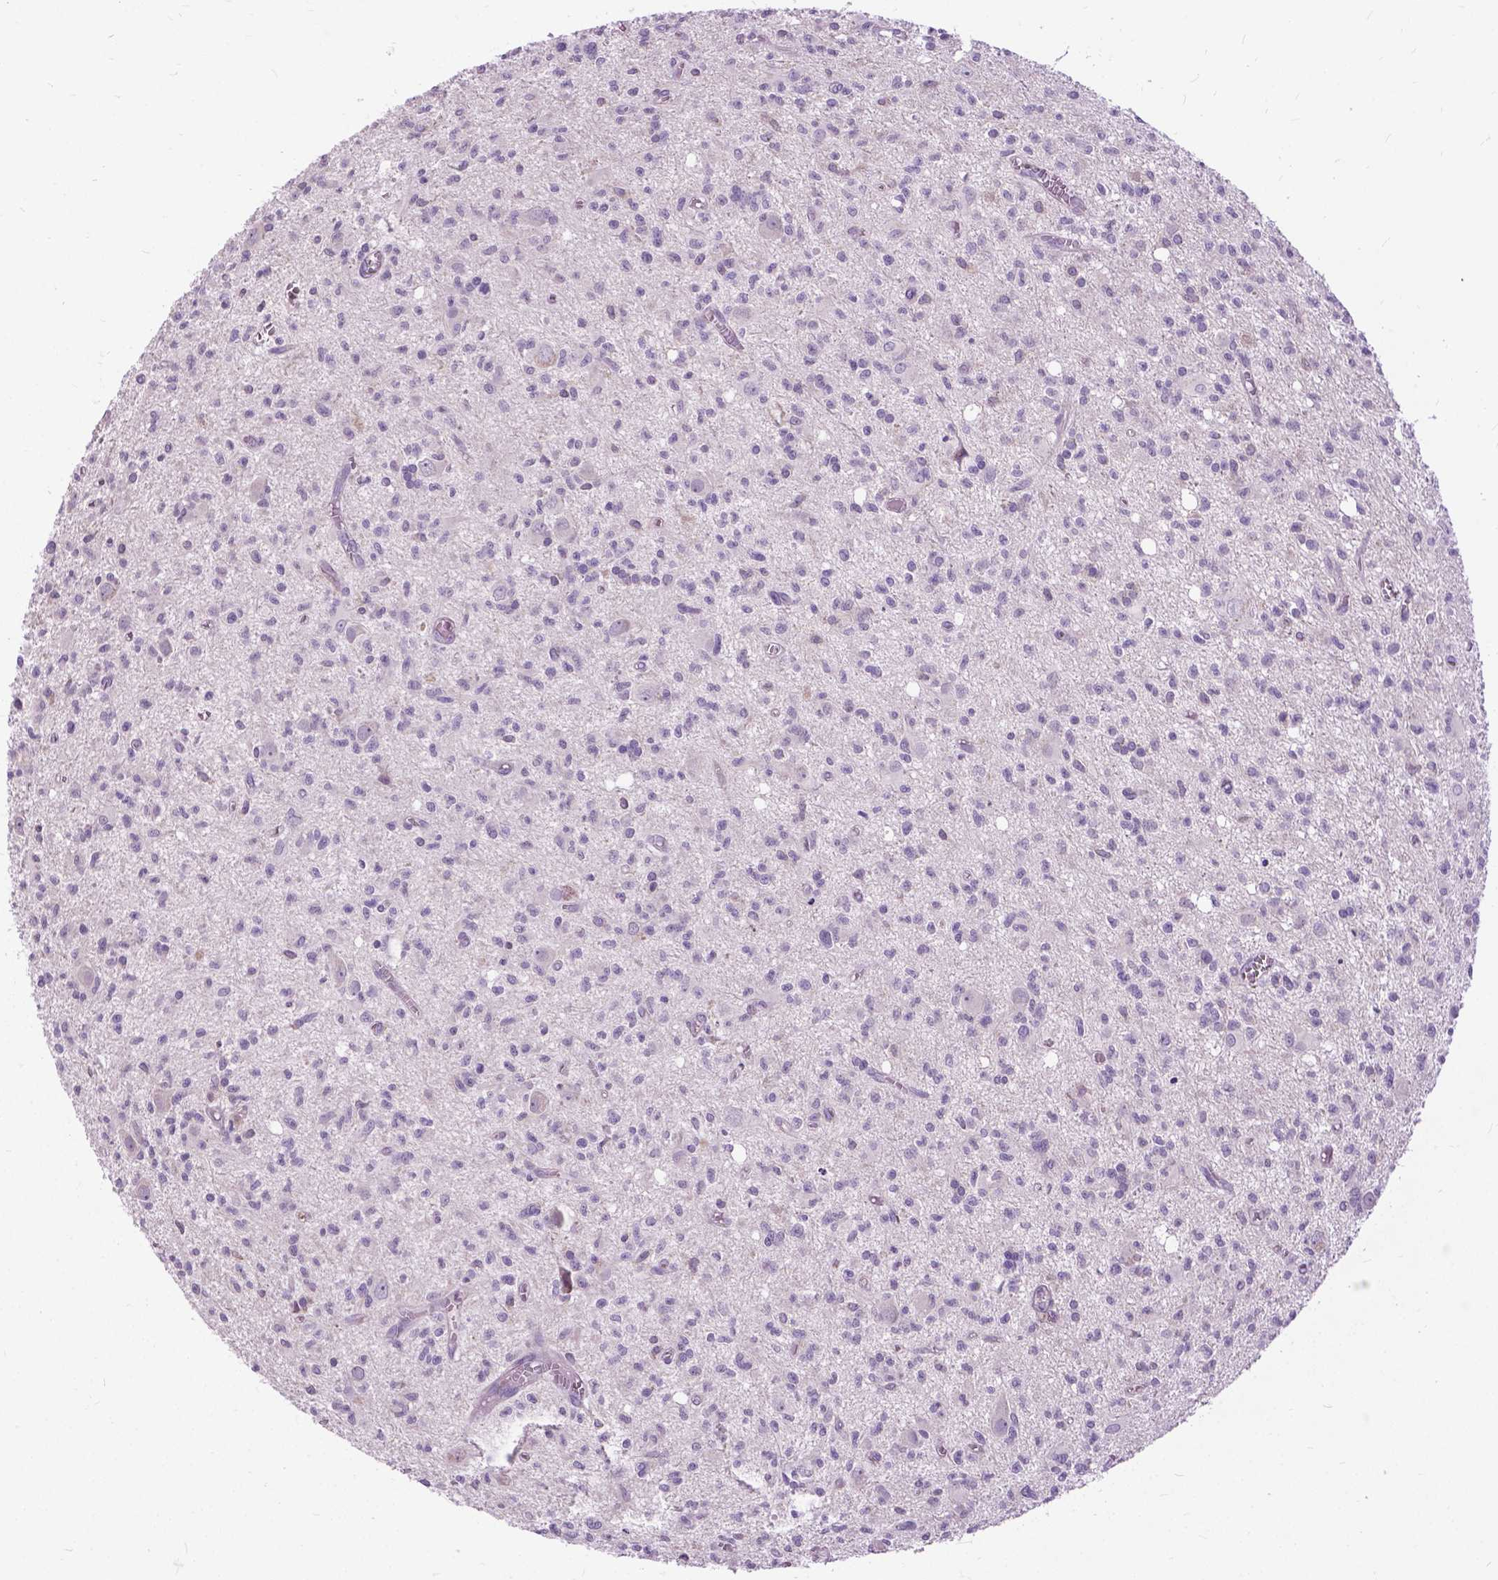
{"staining": {"intensity": "negative", "quantity": "none", "location": "none"}, "tissue": "glioma", "cell_type": "Tumor cells", "image_type": "cancer", "snomed": [{"axis": "morphology", "description": "Glioma, malignant, Low grade"}, {"axis": "topography", "description": "Brain"}], "caption": "Micrograph shows no protein expression in tumor cells of glioma tissue.", "gene": "JAK3", "patient": {"sex": "male", "age": 64}}